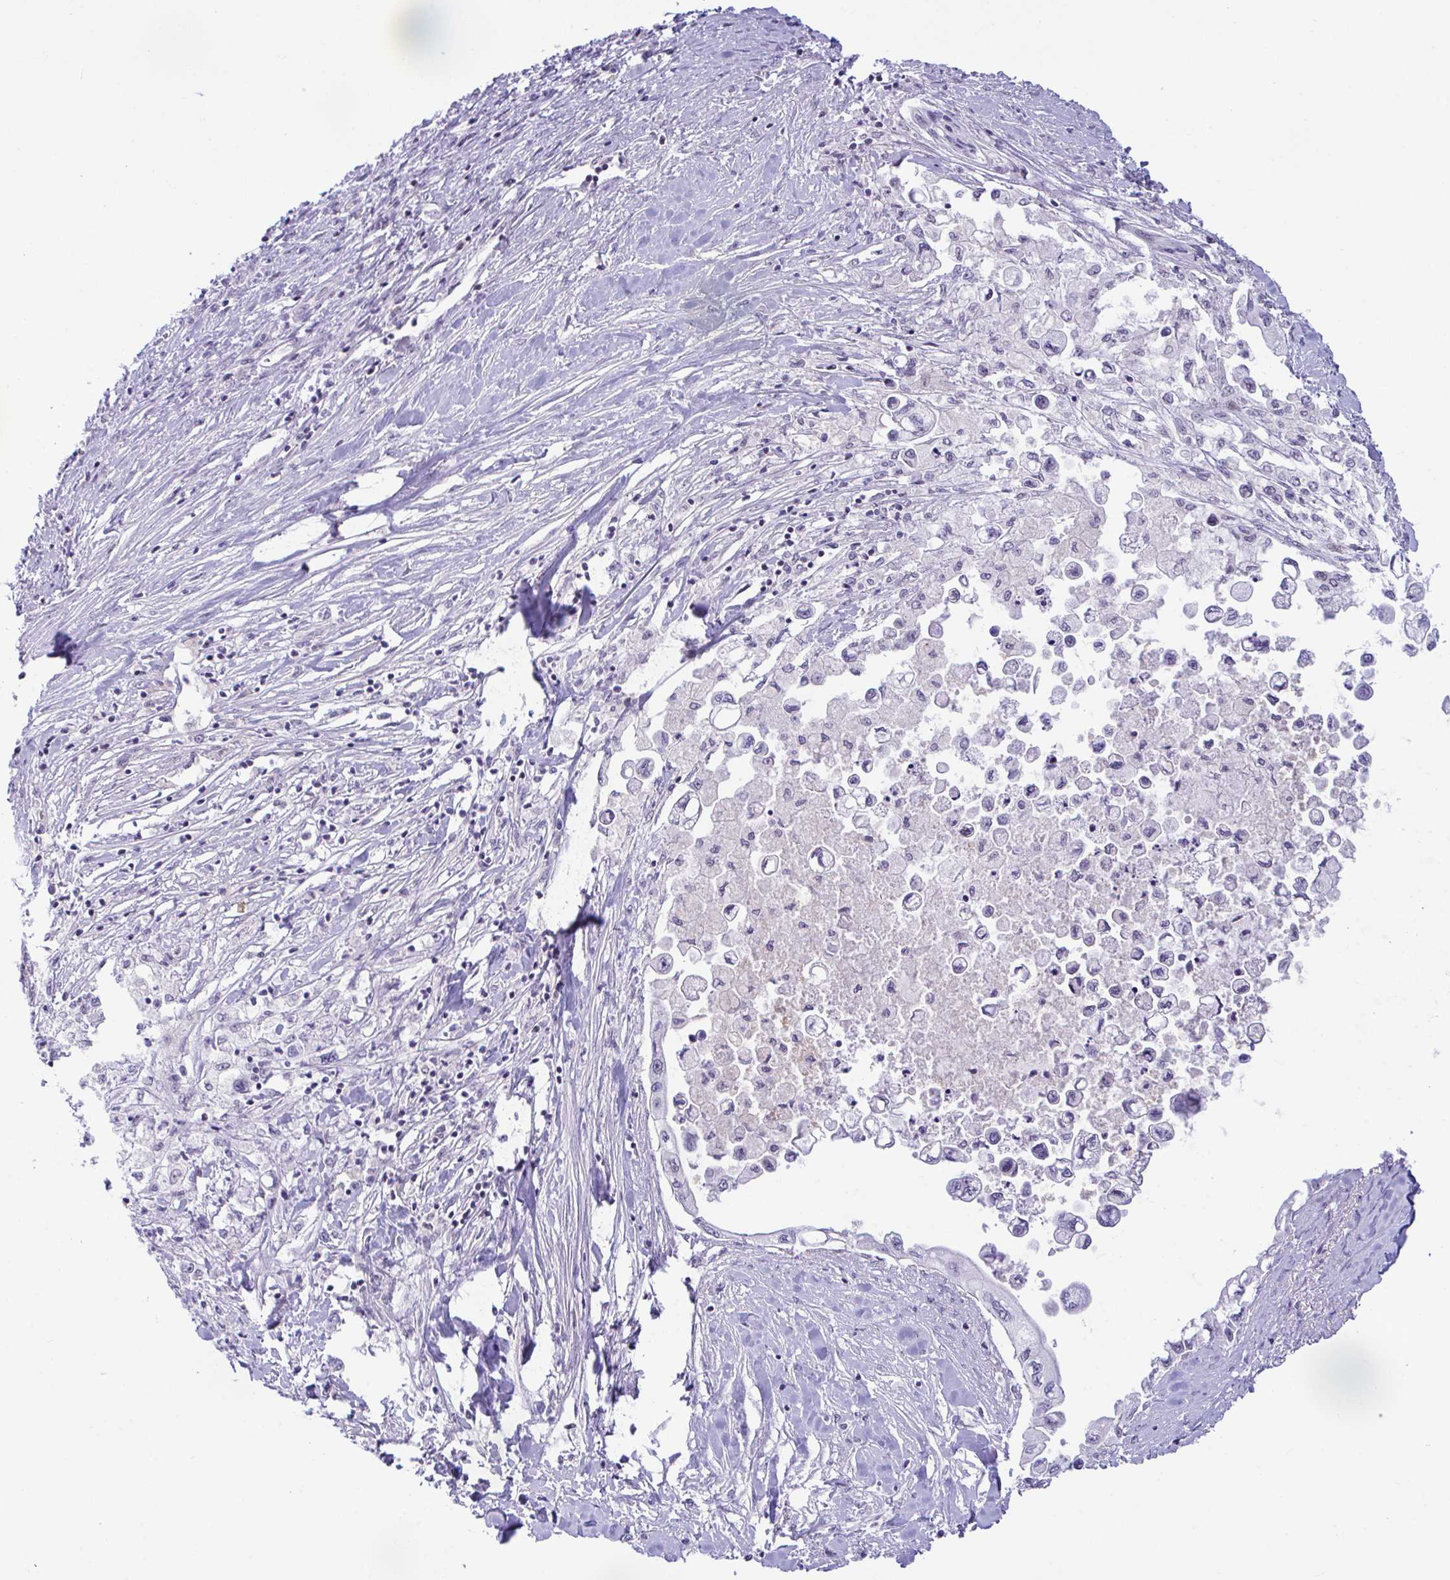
{"staining": {"intensity": "negative", "quantity": "none", "location": "none"}, "tissue": "pancreatic cancer", "cell_type": "Tumor cells", "image_type": "cancer", "snomed": [{"axis": "morphology", "description": "Adenocarcinoma, NOS"}, {"axis": "topography", "description": "Pancreas"}], "caption": "Immunohistochemistry (IHC) micrograph of neoplastic tissue: pancreatic cancer (adenocarcinoma) stained with DAB (3,3'-diaminobenzidine) demonstrates no significant protein staining in tumor cells.", "gene": "USP35", "patient": {"sex": "male", "age": 61}}